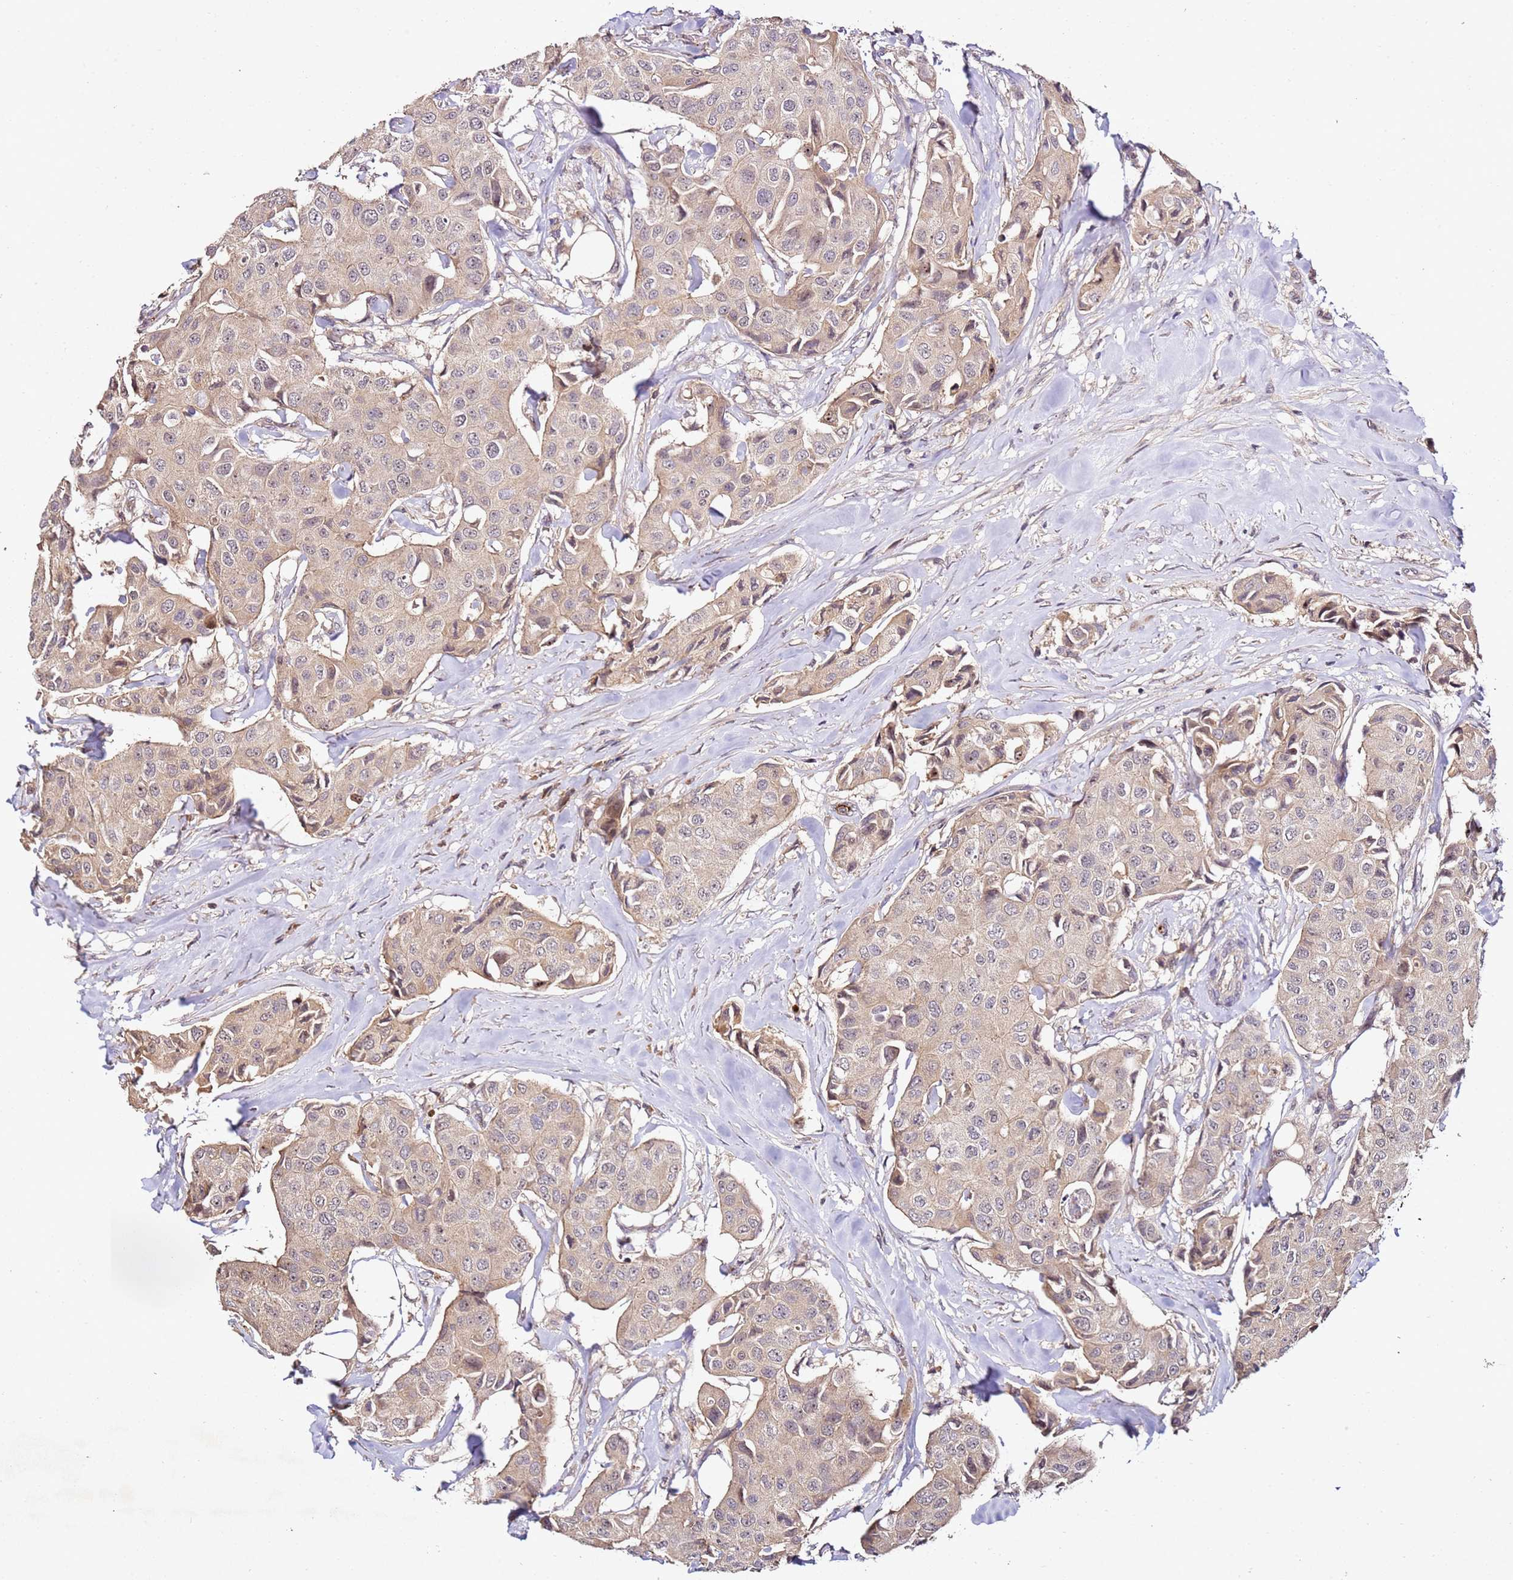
{"staining": {"intensity": "weak", "quantity": ">75%", "location": "cytoplasmic/membranous,nuclear"}, "tissue": "breast cancer", "cell_type": "Tumor cells", "image_type": "cancer", "snomed": [{"axis": "morphology", "description": "Duct carcinoma"}, {"axis": "topography", "description": "Breast"}], "caption": "IHC micrograph of human intraductal carcinoma (breast) stained for a protein (brown), which exhibits low levels of weak cytoplasmic/membranous and nuclear expression in about >75% of tumor cells.", "gene": "DDX27", "patient": {"sex": "female", "age": 80}}